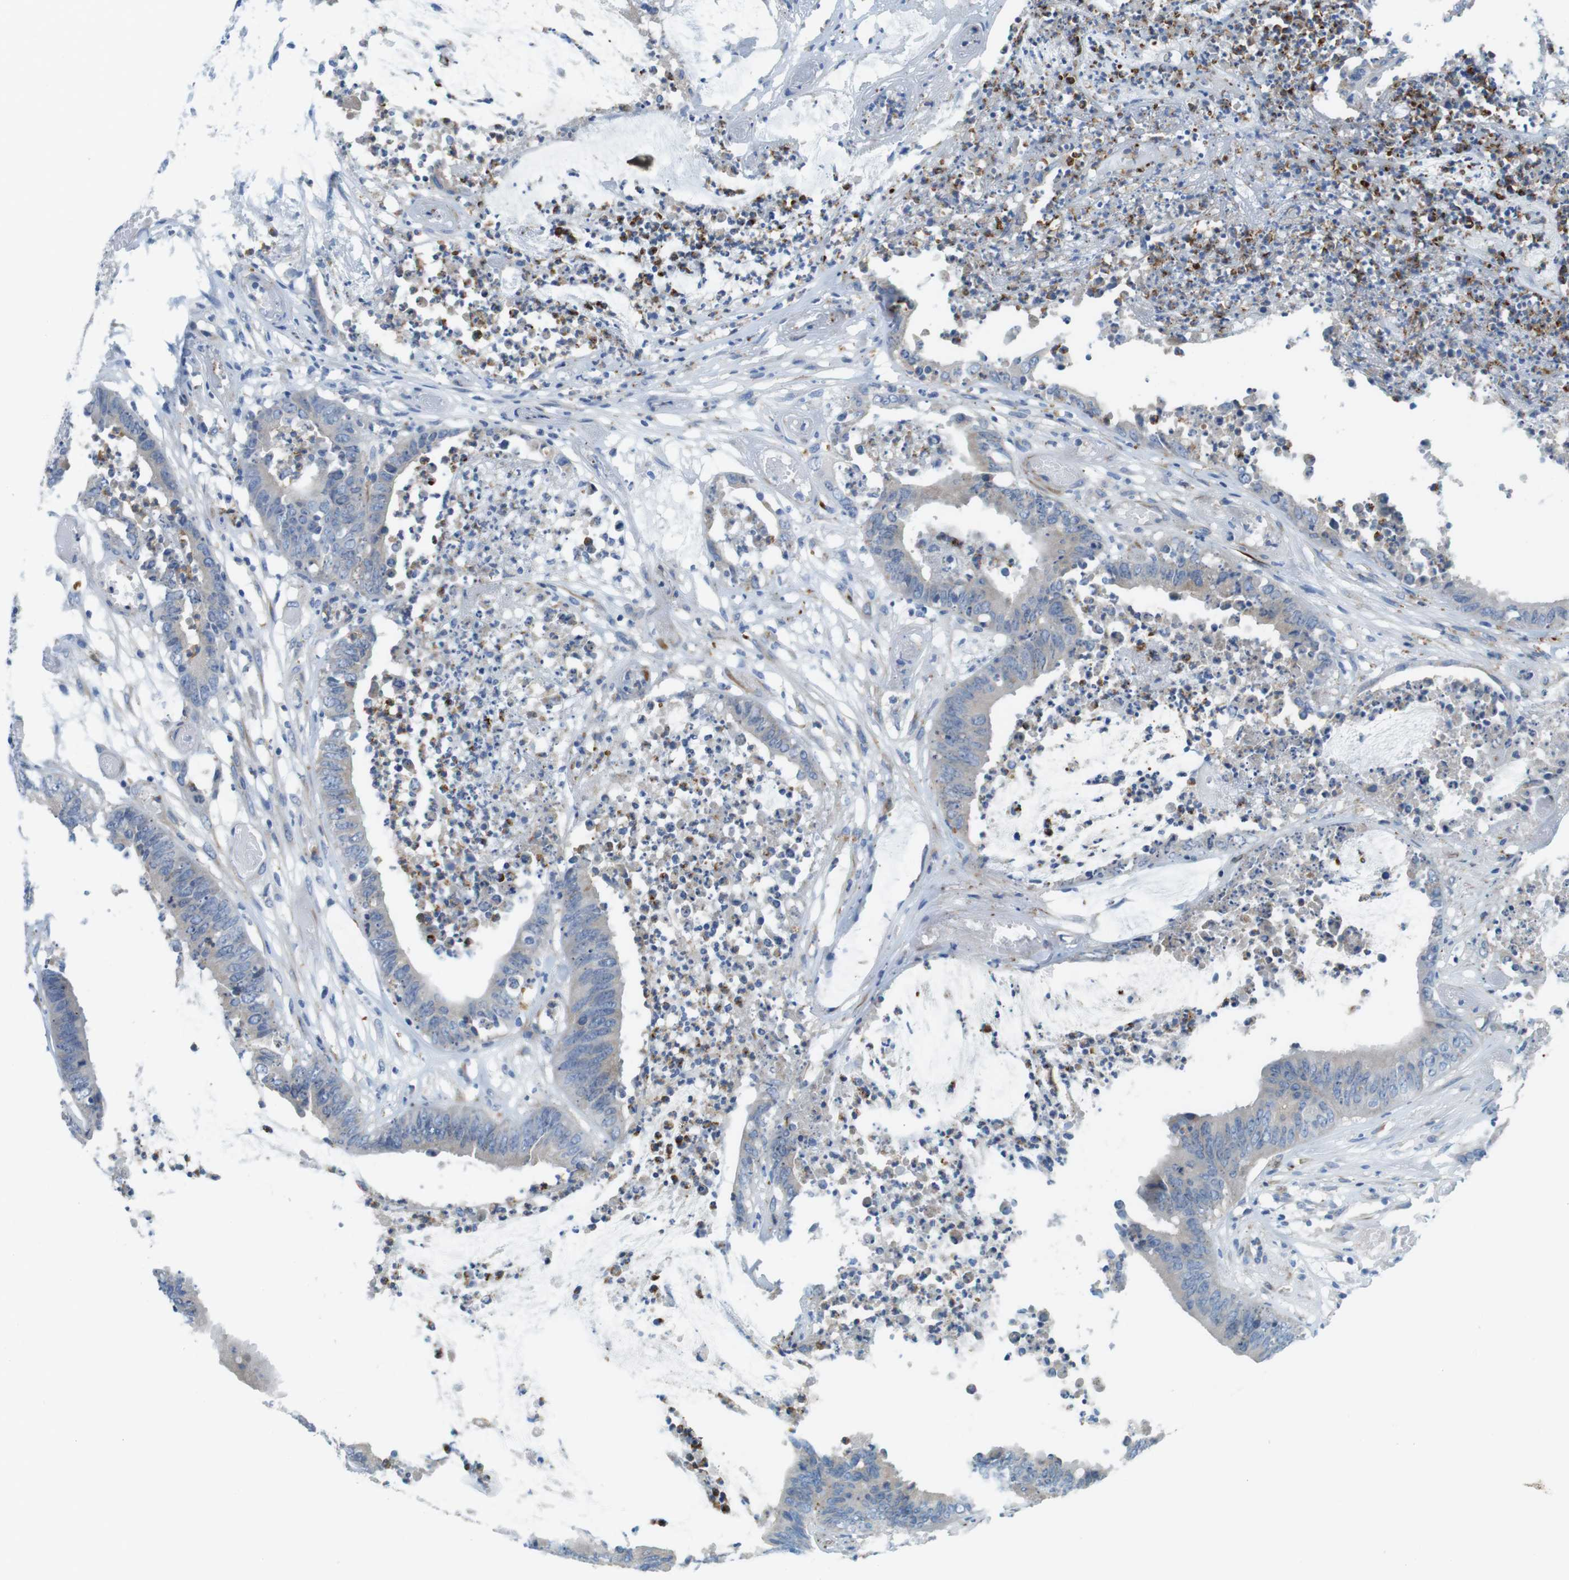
{"staining": {"intensity": "weak", "quantity": "25%-75%", "location": "cytoplasmic/membranous"}, "tissue": "colorectal cancer", "cell_type": "Tumor cells", "image_type": "cancer", "snomed": [{"axis": "morphology", "description": "Adenocarcinoma, NOS"}, {"axis": "topography", "description": "Rectum"}], "caption": "A photomicrograph of human colorectal cancer stained for a protein displays weak cytoplasmic/membranous brown staining in tumor cells.", "gene": "EMP2", "patient": {"sex": "female", "age": 66}}